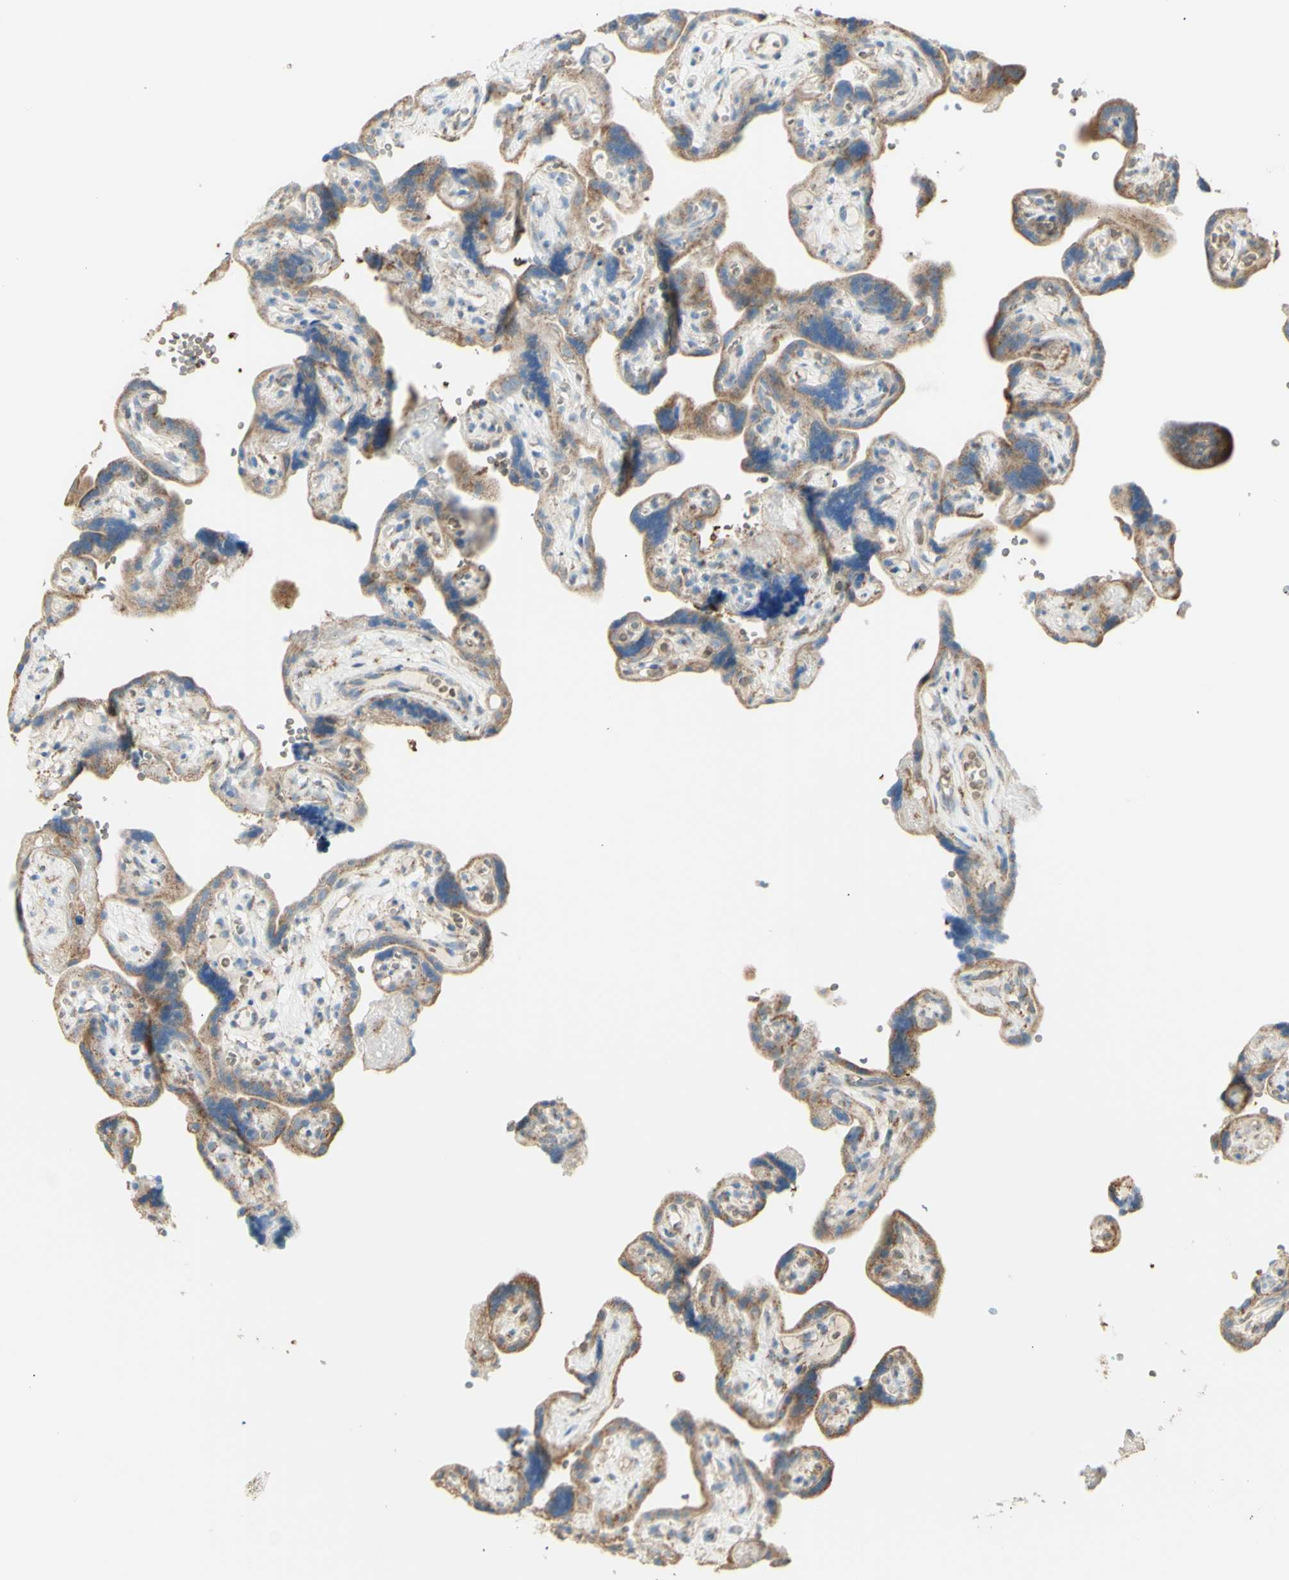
{"staining": {"intensity": "weak", "quantity": ">75%", "location": "cytoplasmic/membranous"}, "tissue": "placenta", "cell_type": "Trophoblastic cells", "image_type": "normal", "snomed": [{"axis": "morphology", "description": "Normal tissue, NOS"}, {"axis": "topography", "description": "Placenta"}], "caption": "Immunohistochemical staining of normal placenta demonstrates >75% levels of weak cytoplasmic/membranous protein expression in about >75% of trophoblastic cells.", "gene": "LETM1", "patient": {"sex": "female", "age": 30}}